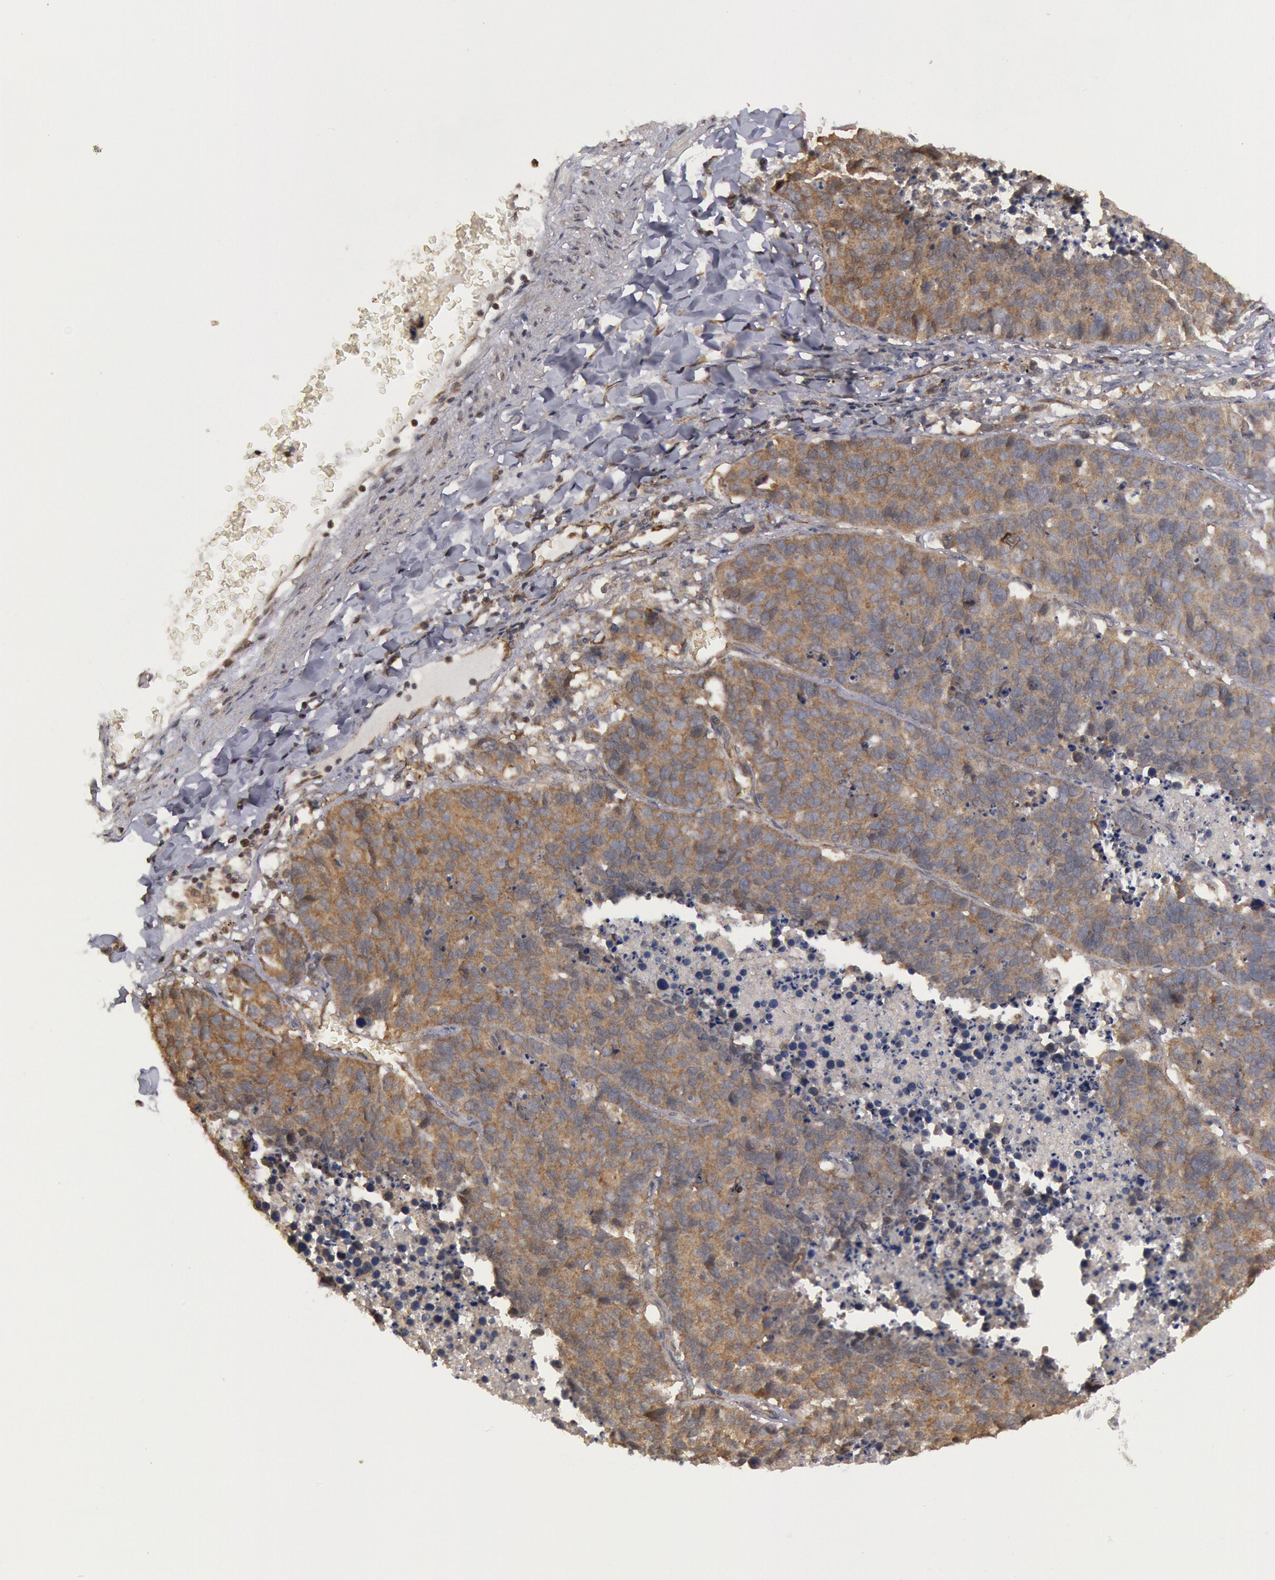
{"staining": {"intensity": "moderate", "quantity": ">75%", "location": "cytoplasmic/membranous"}, "tissue": "lung cancer", "cell_type": "Tumor cells", "image_type": "cancer", "snomed": [{"axis": "morphology", "description": "Carcinoid, malignant, NOS"}, {"axis": "topography", "description": "Lung"}], "caption": "Brown immunohistochemical staining in human lung malignant carcinoid reveals moderate cytoplasmic/membranous staining in about >75% of tumor cells. The protein is stained brown, and the nuclei are stained in blue (DAB IHC with brightfield microscopy, high magnification).", "gene": "USP14", "patient": {"sex": "male", "age": 60}}